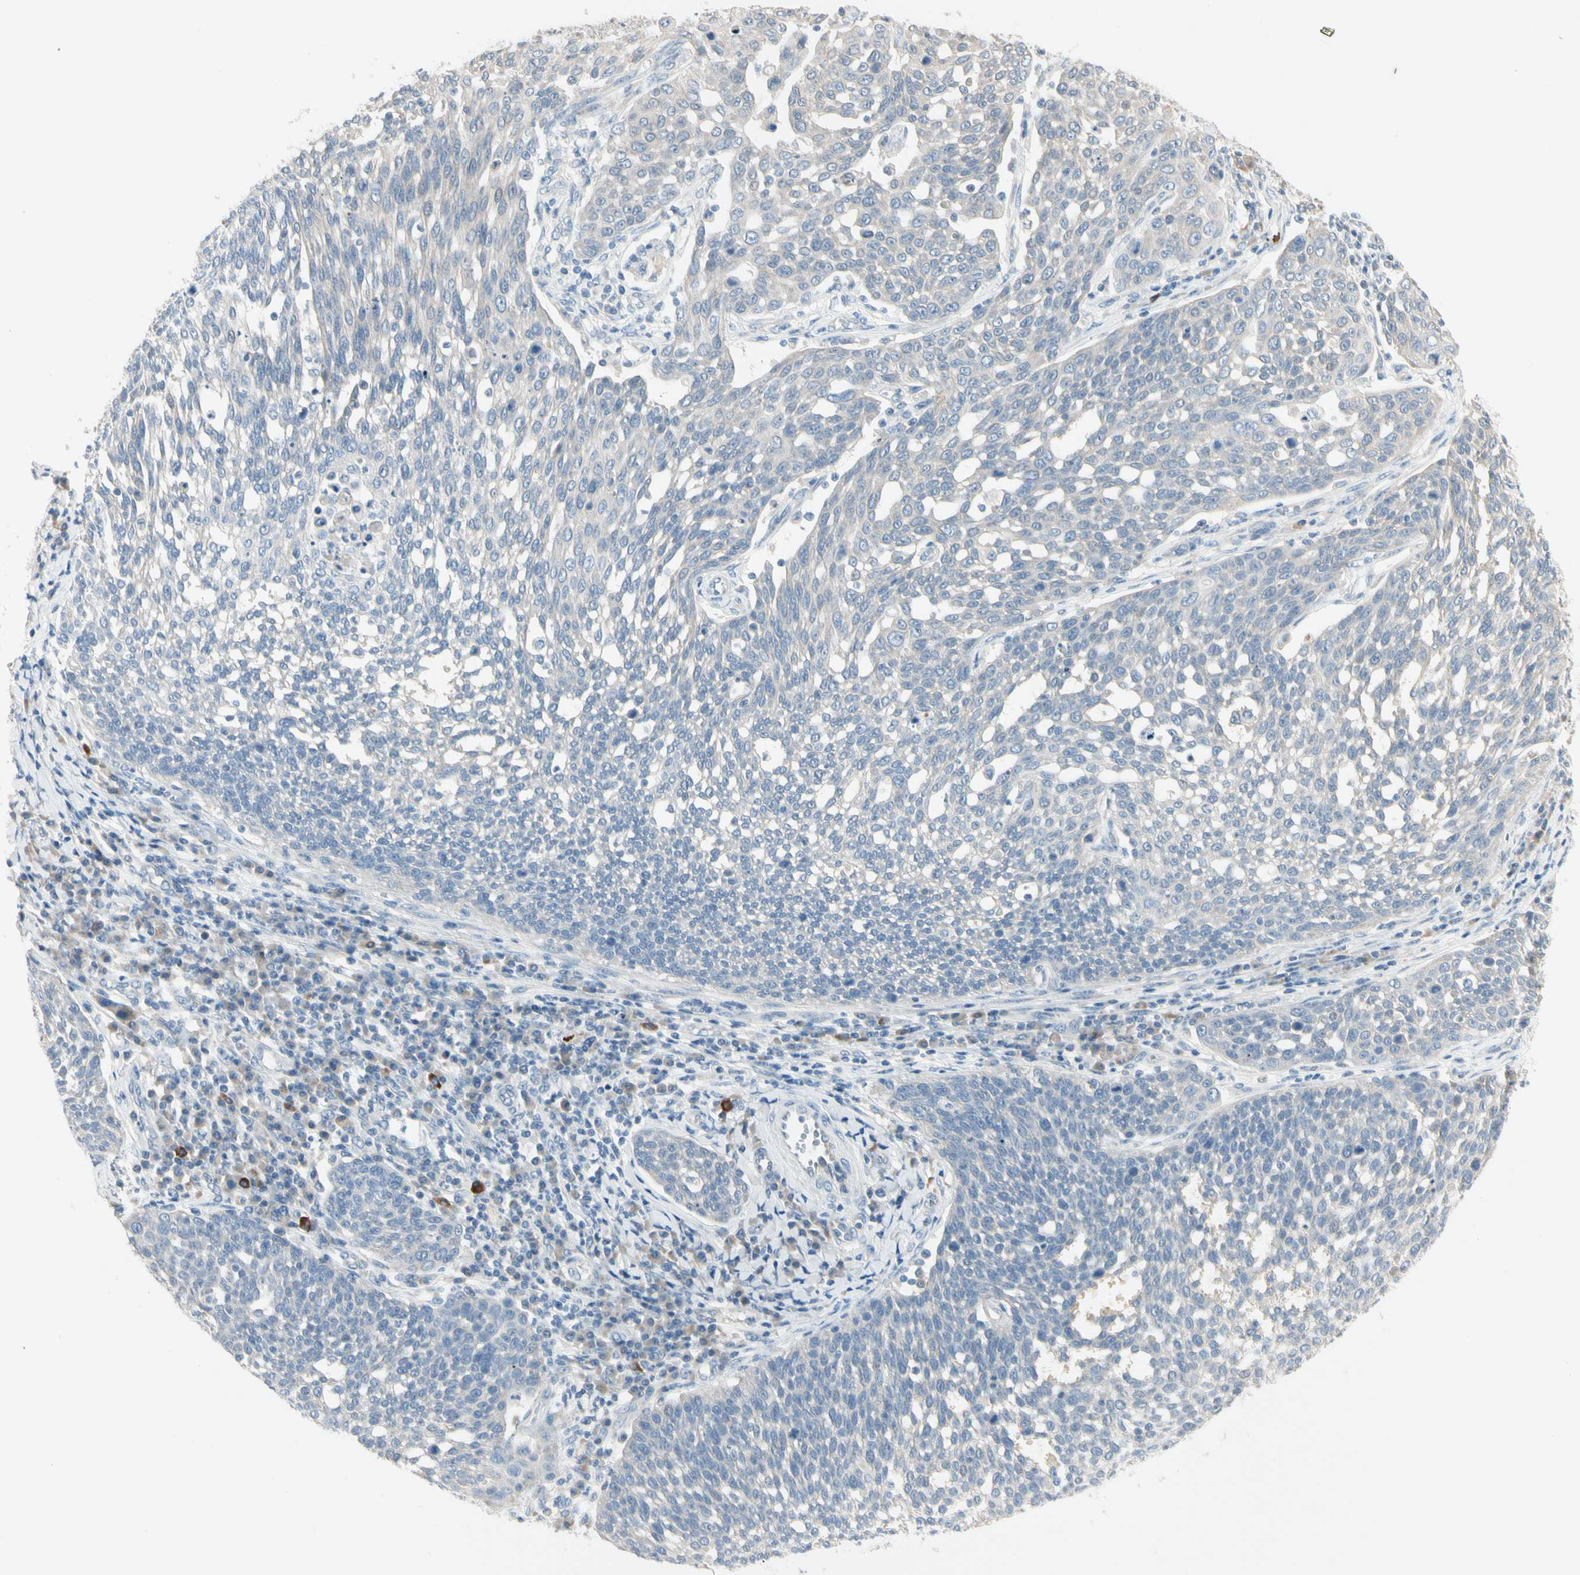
{"staining": {"intensity": "negative", "quantity": "none", "location": "none"}, "tissue": "cervical cancer", "cell_type": "Tumor cells", "image_type": "cancer", "snomed": [{"axis": "morphology", "description": "Squamous cell carcinoma, NOS"}, {"axis": "topography", "description": "Cervix"}], "caption": "Immunohistochemistry (IHC) of cervical cancer displays no staining in tumor cells. (DAB IHC with hematoxylin counter stain).", "gene": "ALDH18A1", "patient": {"sex": "female", "age": 34}}